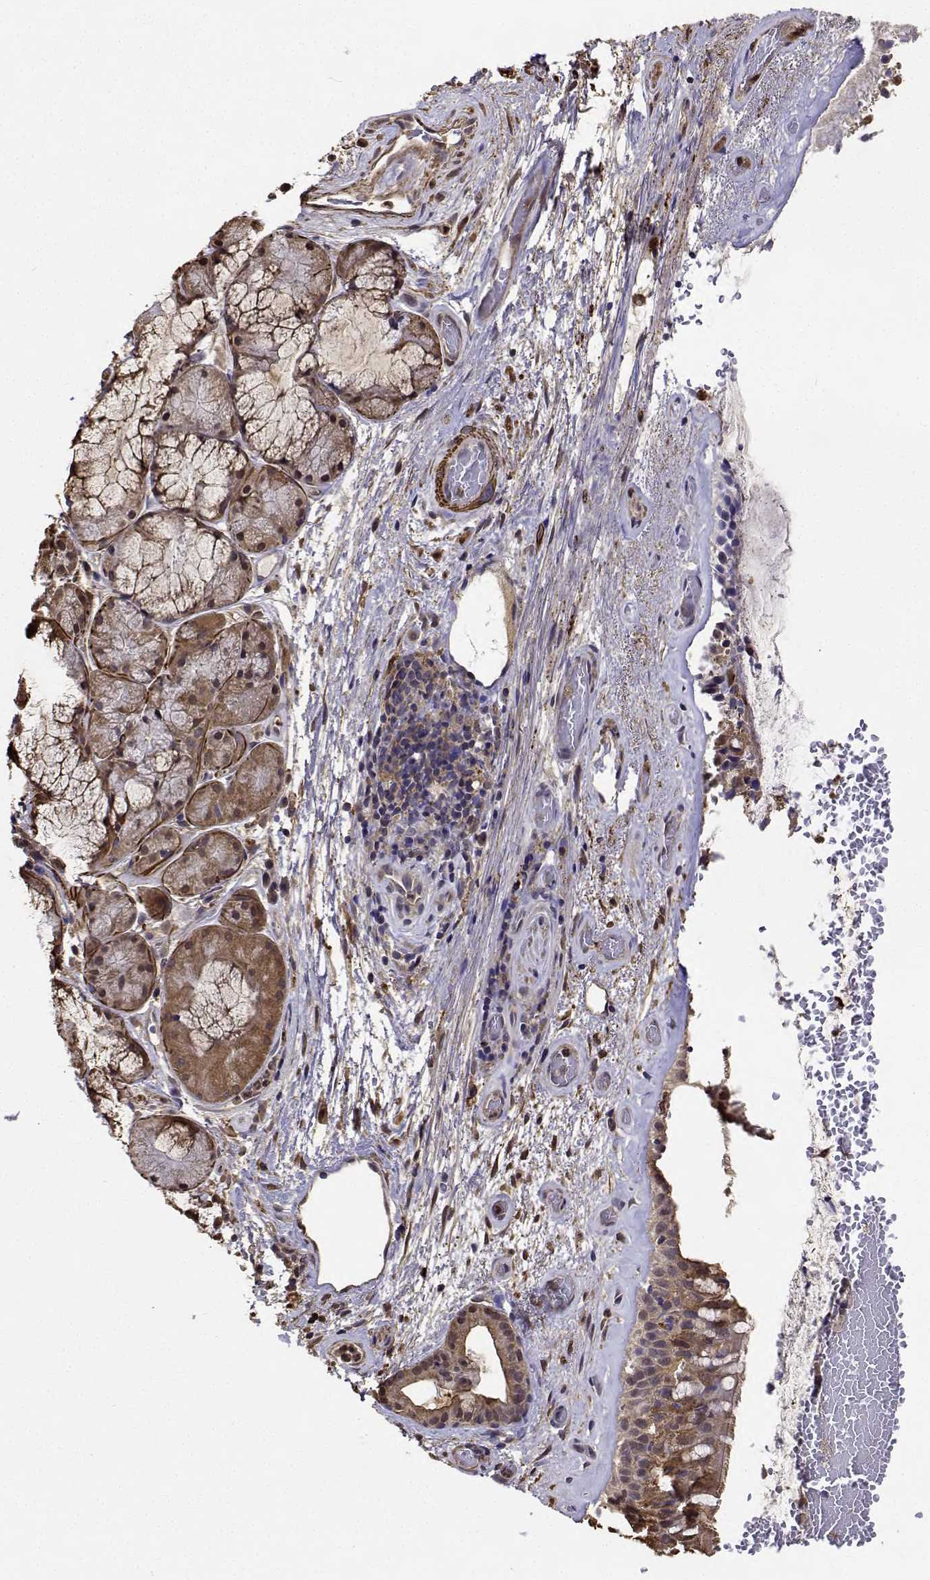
{"staining": {"intensity": "moderate", "quantity": ">75%", "location": "cytoplasmic/membranous"}, "tissue": "bronchus", "cell_type": "Respiratory epithelial cells", "image_type": "normal", "snomed": [{"axis": "morphology", "description": "Normal tissue, NOS"}, {"axis": "topography", "description": "Bronchus"}], "caption": "High-power microscopy captured an immunohistochemistry histopathology image of unremarkable bronchus, revealing moderate cytoplasmic/membranous positivity in about >75% of respiratory epithelial cells. (IHC, brightfield microscopy, high magnification).", "gene": "PCID2", "patient": {"sex": "male", "age": 48}}